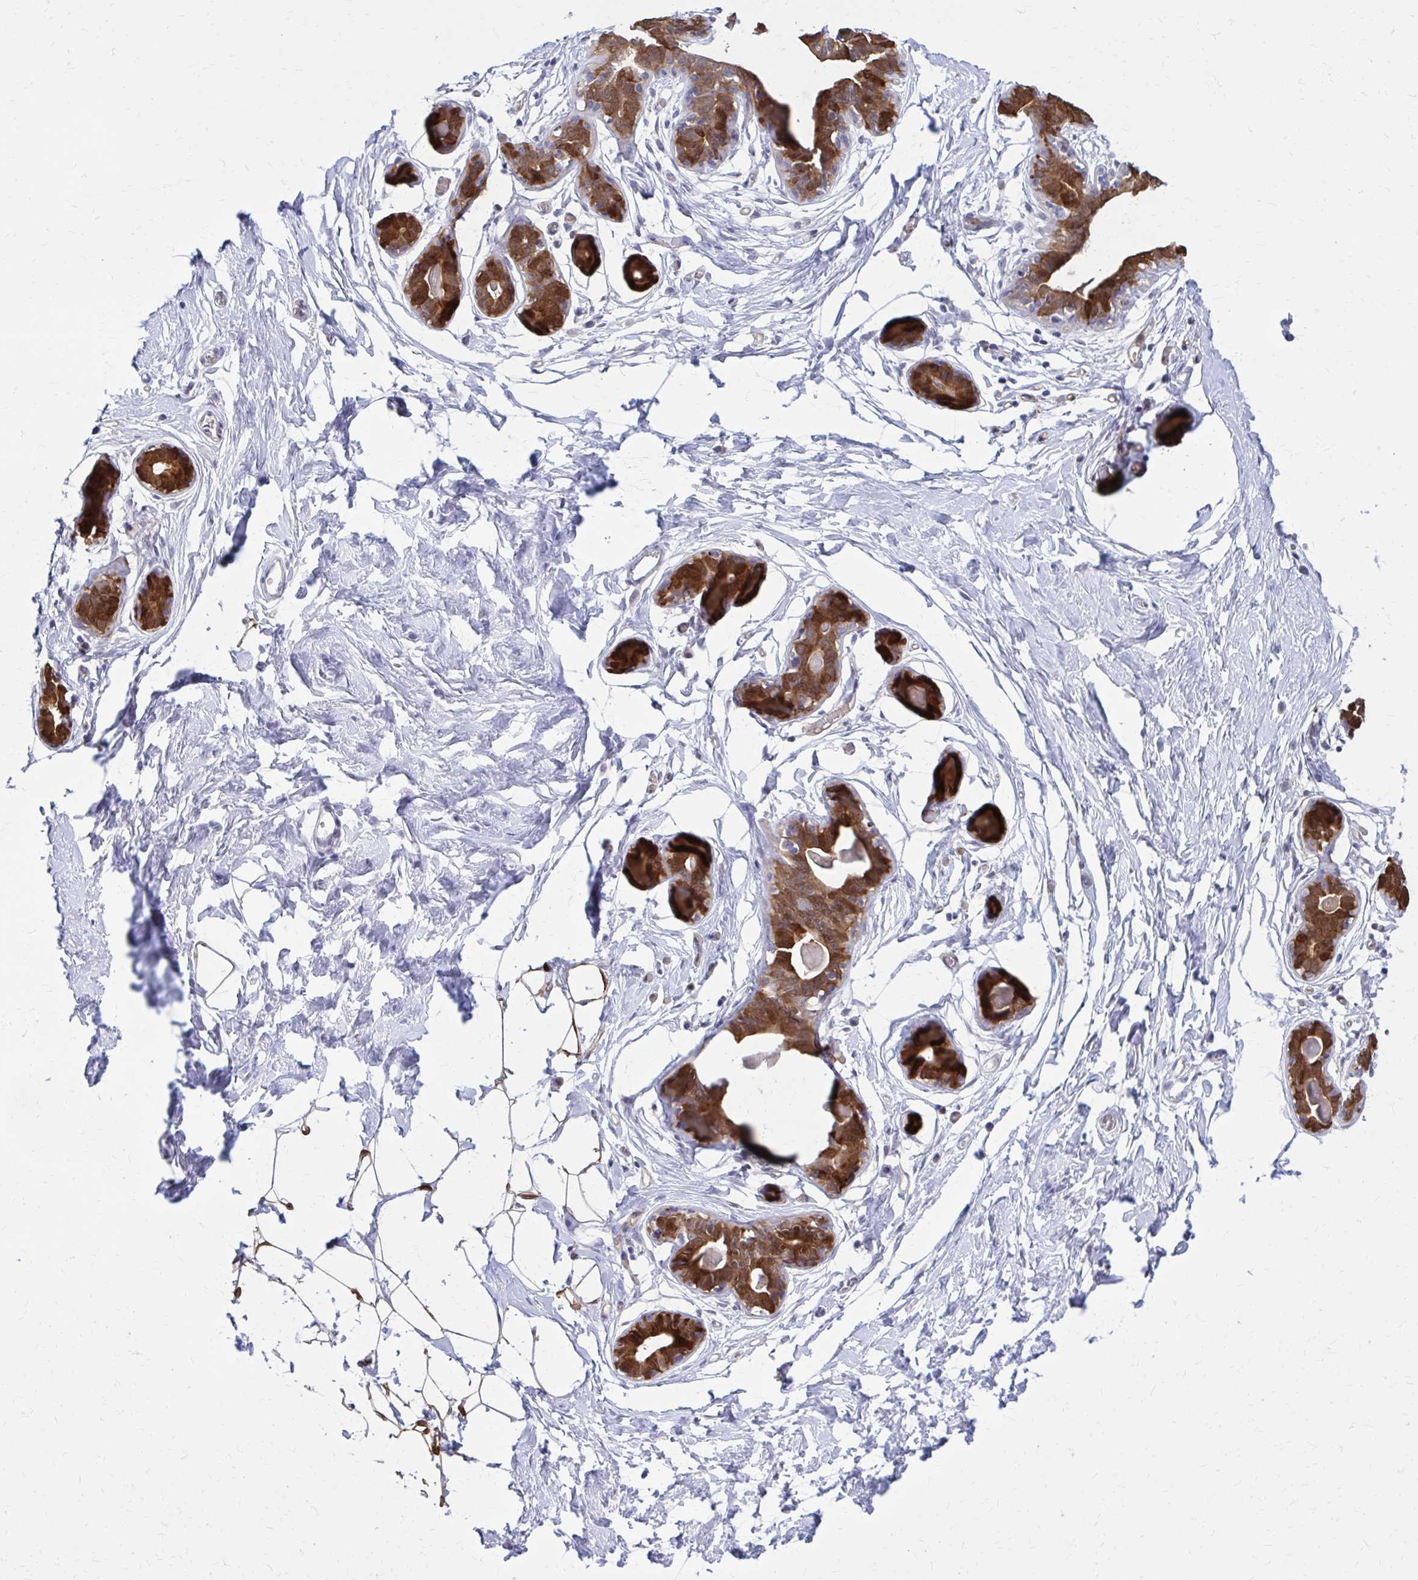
{"staining": {"intensity": "negative", "quantity": "none", "location": "none"}, "tissue": "breast", "cell_type": "Adipocytes", "image_type": "normal", "snomed": [{"axis": "morphology", "description": "Normal tissue, NOS"}, {"axis": "topography", "description": "Breast"}], "caption": "The photomicrograph shows no staining of adipocytes in unremarkable breast. (Stains: DAB IHC with hematoxylin counter stain, Microscopy: brightfield microscopy at high magnification).", "gene": "DBI", "patient": {"sex": "female", "age": 45}}